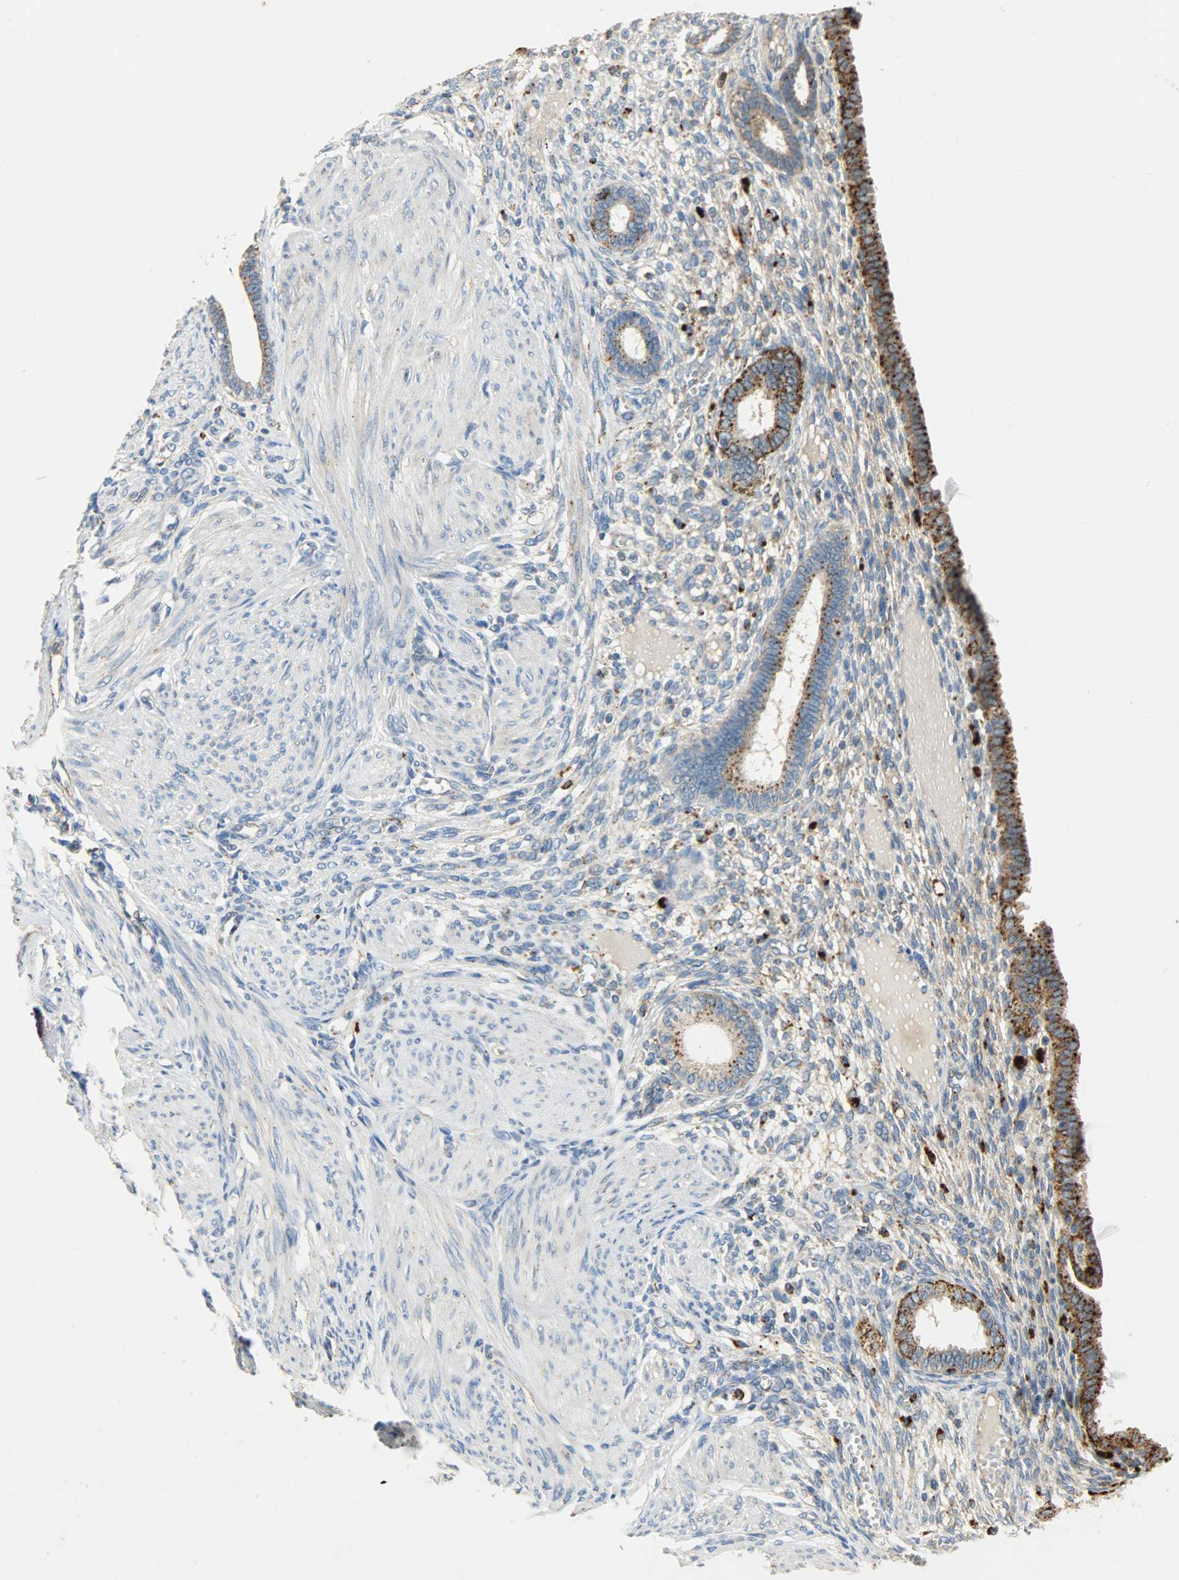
{"staining": {"intensity": "negative", "quantity": "none", "location": "none"}, "tissue": "endometrium", "cell_type": "Cells in endometrial stroma", "image_type": "normal", "snomed": [{"axis": "morphology", "description": "Normal tissue, NOS"}, {"axis": "topography", "description": "Endometrium"}], "caption": "IHC of normal endometrium shows no positivity in cells in endometrial stroma.", "gene": "ASAH1", "patient": {"sex": "female", "age": 72}}